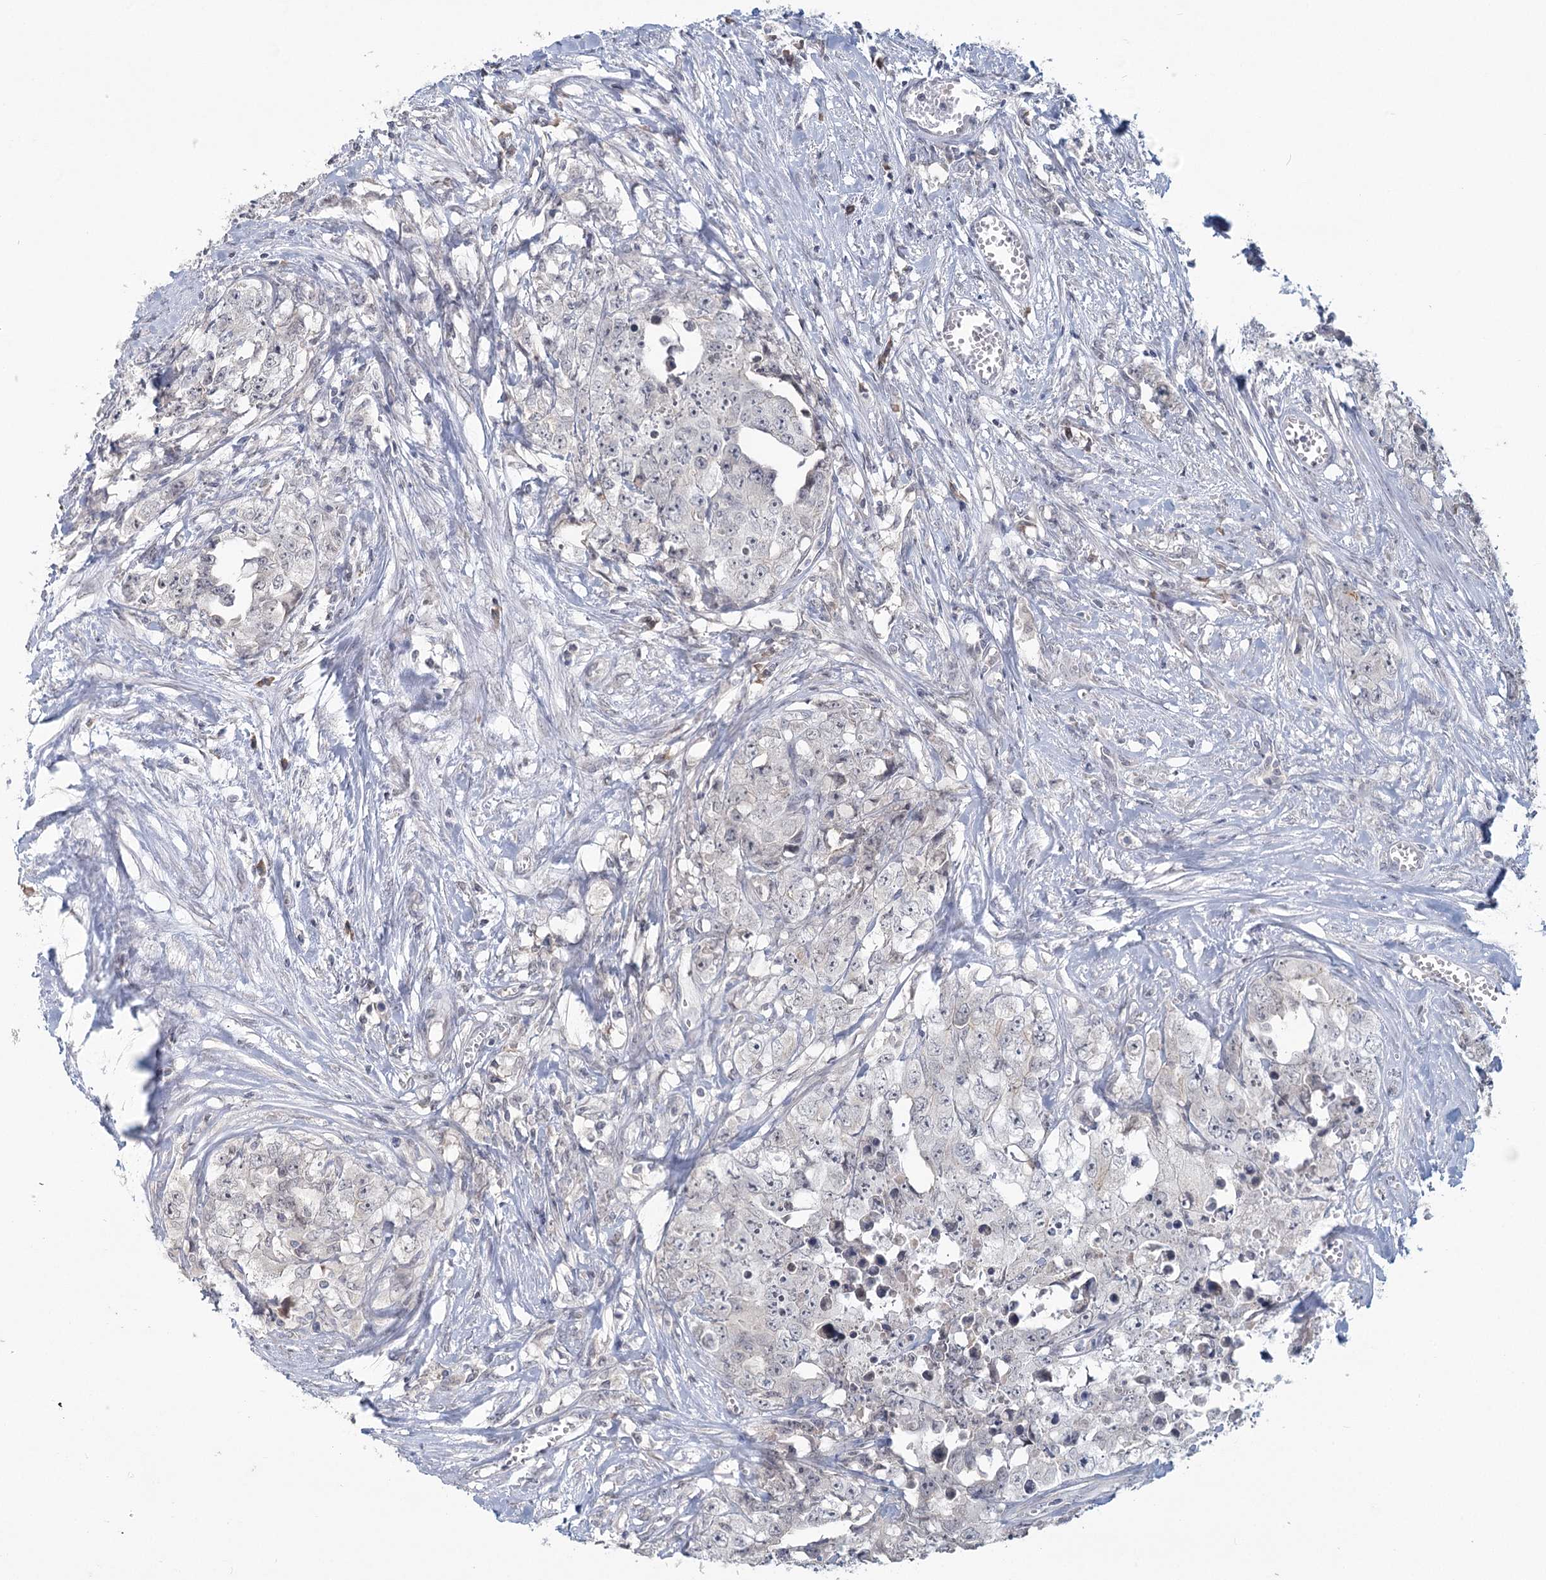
{"staining": {"intensity": "negative", "quantity": "none", "location": "none"}, "tissue": "testis cancer", "cell_type": "Tumor cells", "image_type": "cancer", "snomed": [{"axis": "morphology", "description": "Seminoma, NOS"}, {"axis": "morphology", "description": "Carcinoma, Embryonal, NOS"}, {"axis": "topography", "description": "Testis"}], "caption": "Immunohistochemistry (IHC) histopathology image of testis embryonal carcinoma stained for a protein (brown), which shows no positivity in tumor cells. The staining was performed using DAB (3,3'-diaminobenzidine) to visualize the protein expression in brown, while the nuclei were stained in blue with hematoxylin (Magnification: 20x).", "gene": "SLC9A3", "patient": {"sex": "male", "age": 43}}